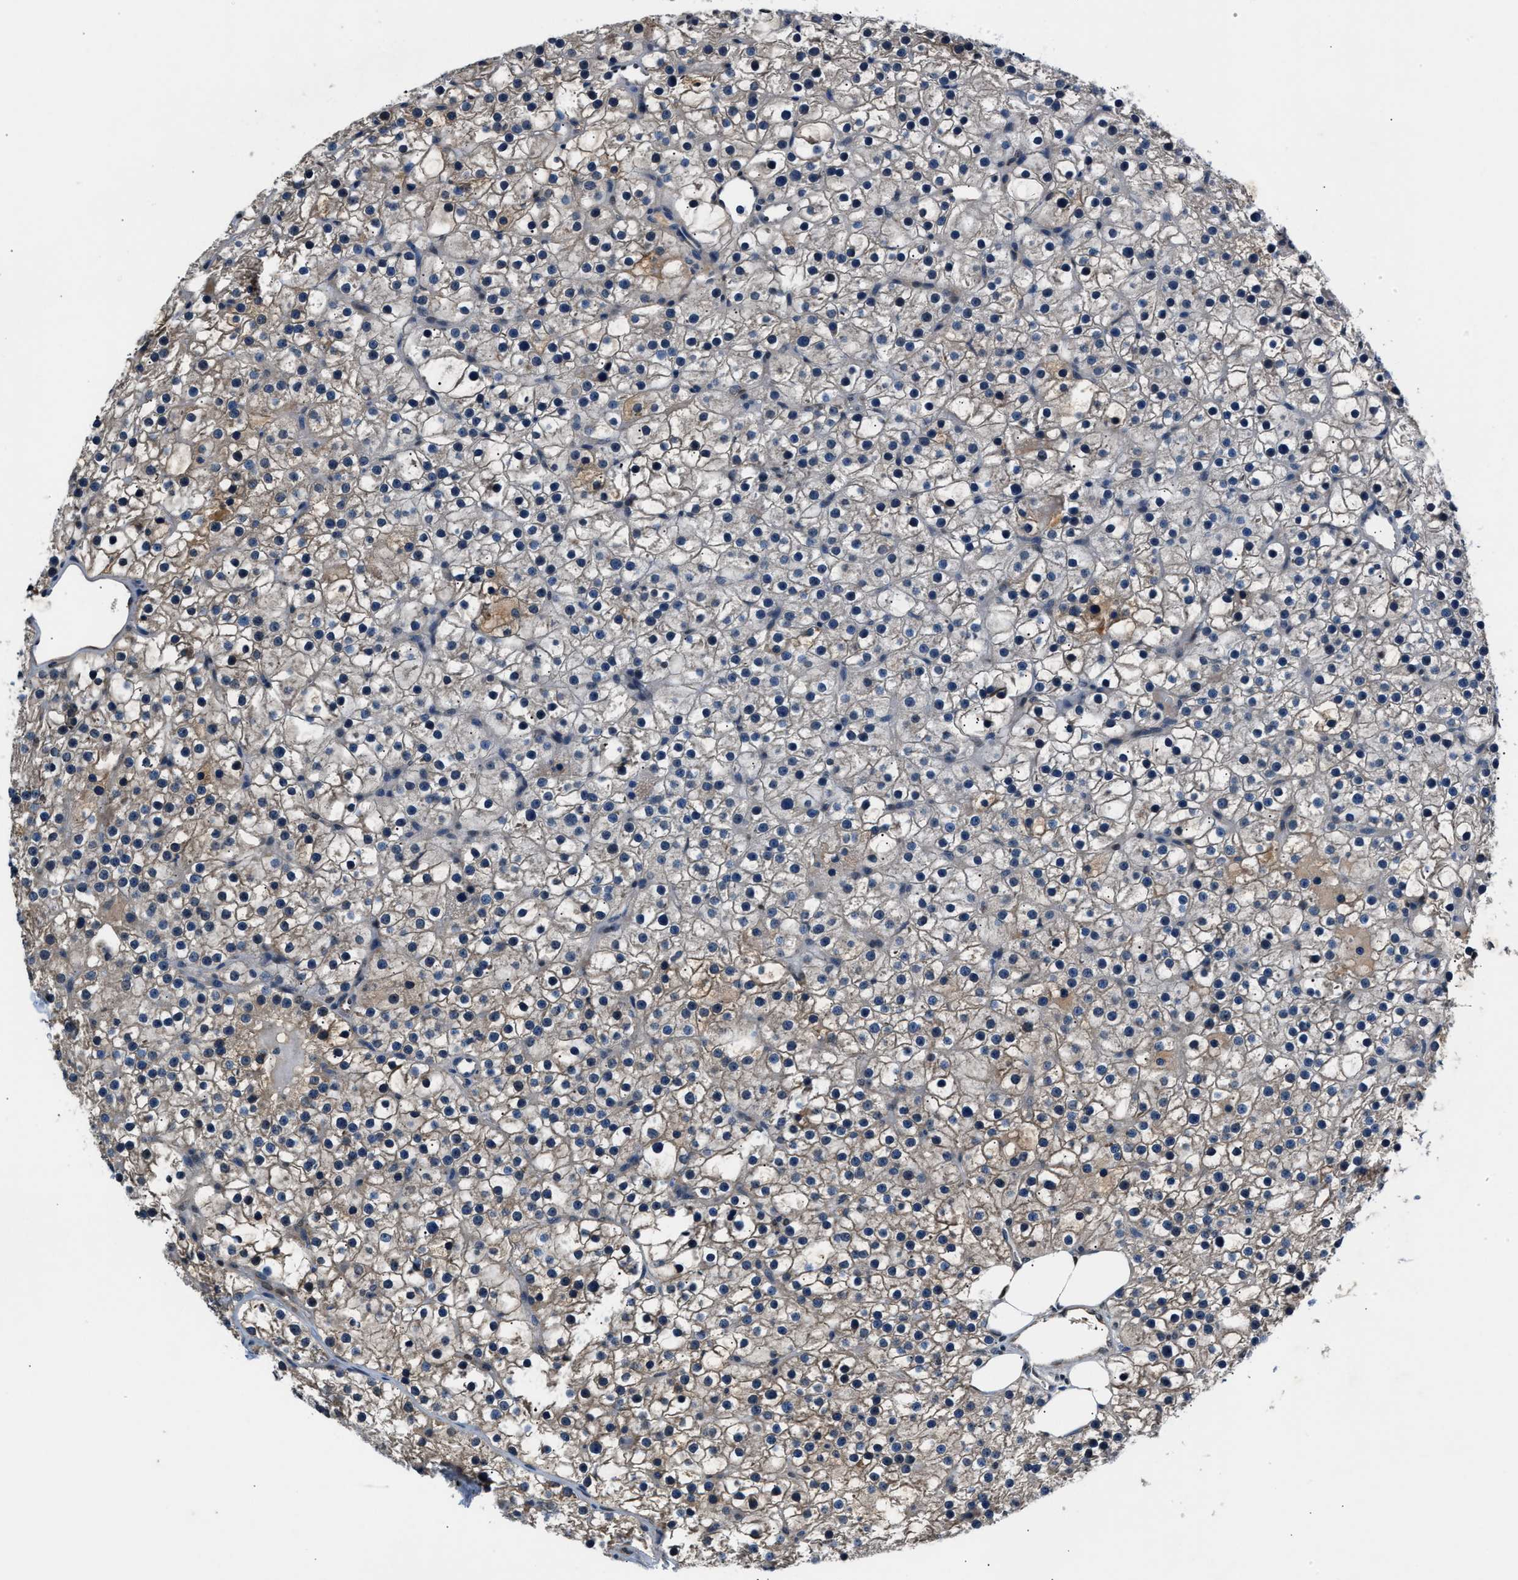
{"staining": {"intensity": "weak", "quantity": "25%-75%", "location": "cytoplasmic/membranous"}, "tissue": "parathyroid gland", "cell_type": "Glandular cells", "image_type": "normal", "snomed": [{"axis": "morphology", "description": "Normal tissue, NOS"}, {"axis": "morphology", "description": "Adenoma, NOS"}, {"axis": "topography", "description": "Parathyroid gland"}], "caption": "Parathyroid gland was stained to show a protein in brown. There is low levels of weak cytoplasmic/membranous expression in approximately 25%-75% of glandular cells. (Stains: DAB (3,3'-diaminobenzidine) in brown, nuclei in blue, Microscopy: brightfield microscopy at high magnification).", "gene": "TP53I3", "patient": {"sex": "female", "age": 70}}